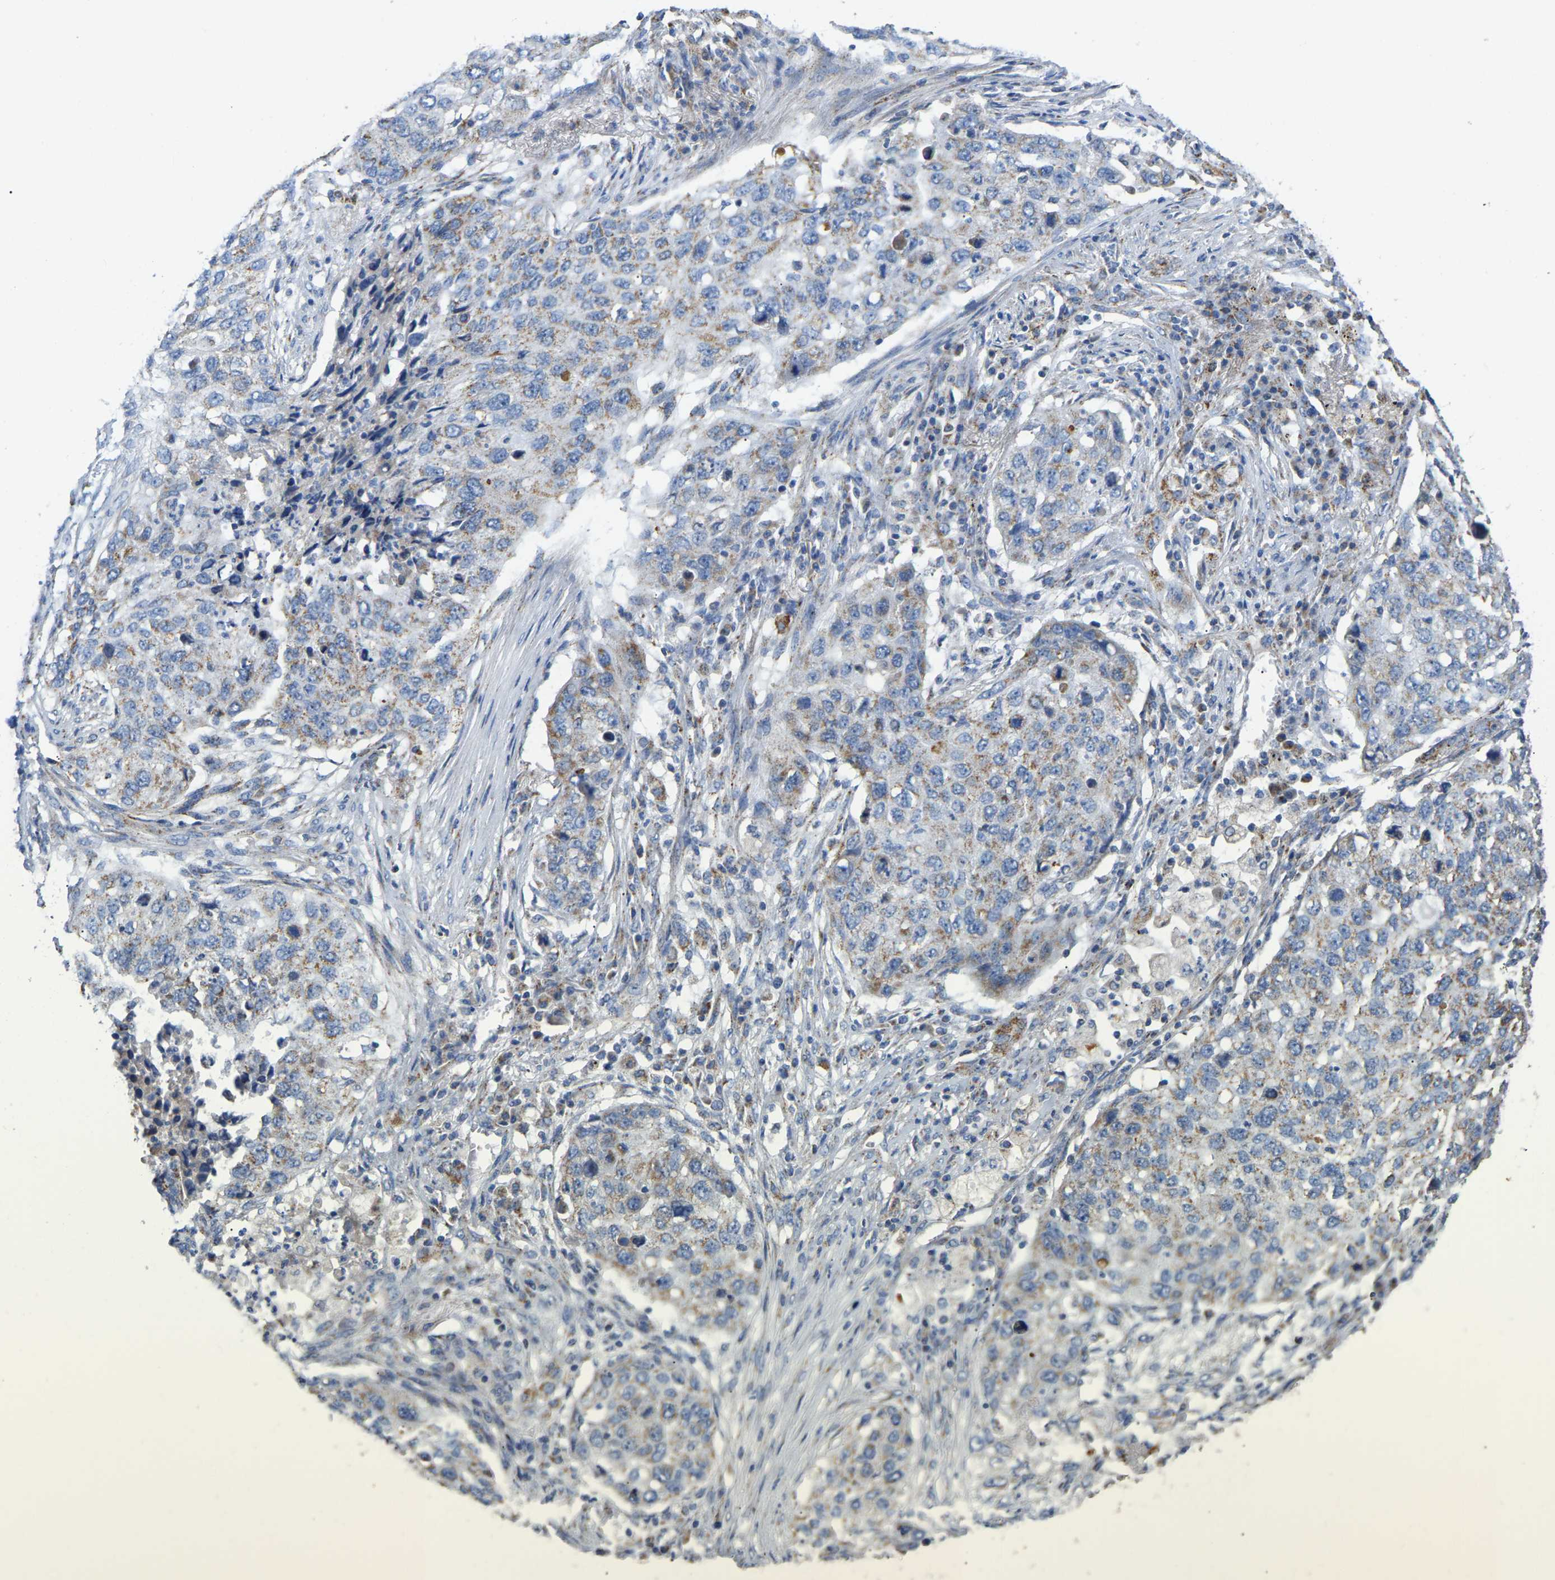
{"staining": {"intensity": "weak", "quantity": "<25%", "location": "cytoplasmic/membranous"}, "tissue": "lung cancer", "cell_type": "Tumor cells", "image_type": "cancer", "snomed": [{"axis": "morphology", "description": "Squamous cell carcinoma, NOS"}, {"axis": "topography", "description": "Lung"}], "caption": "Immunohistochemistry of lung squamous cell carcinoma shows no expression in tumor cells.", "gene": "HIBADH", "patient": {"sex": "female", "age": 63}}